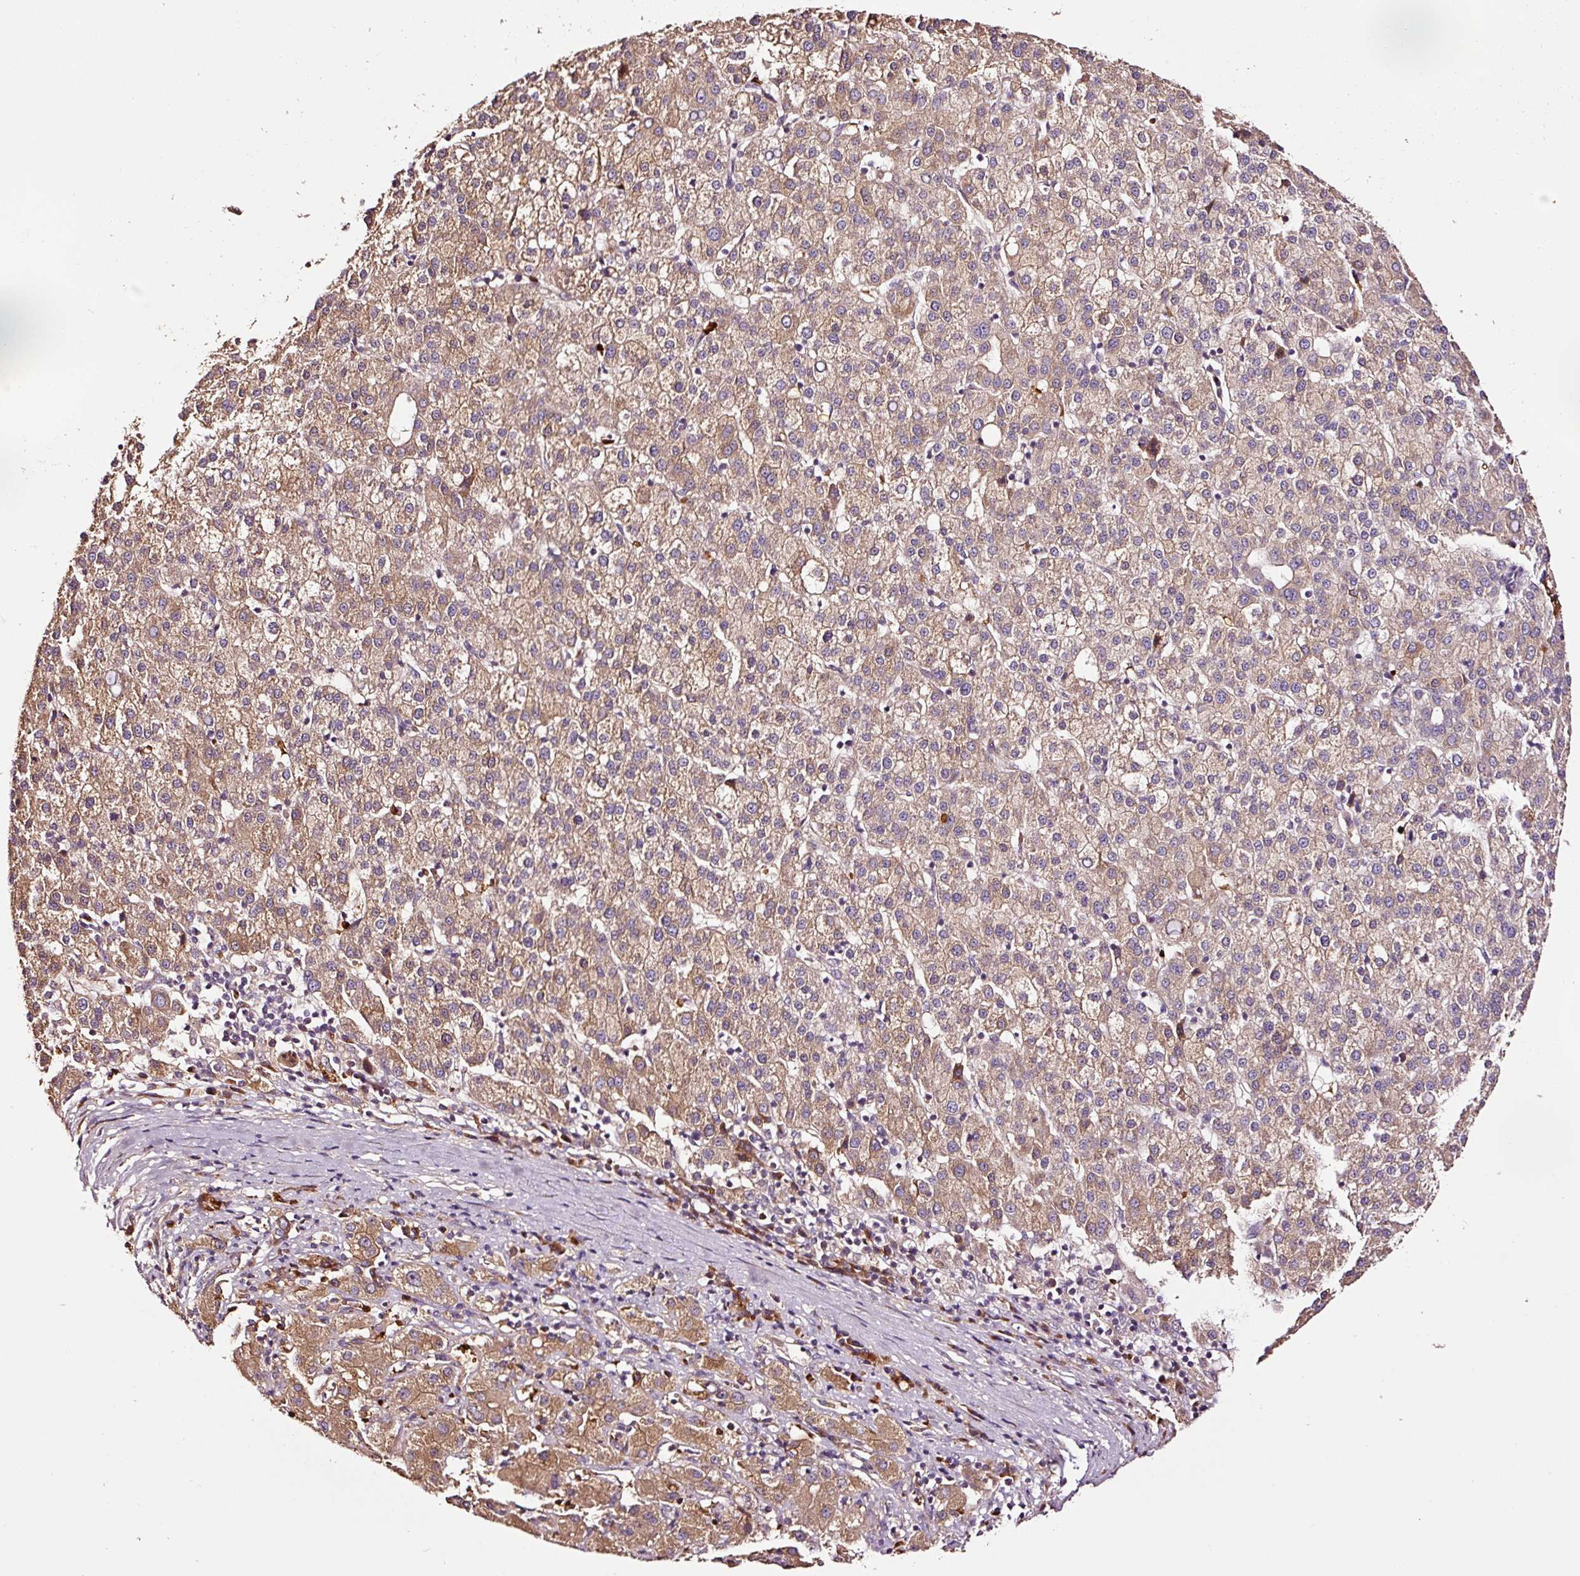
{"staining": {"intensity": "moderate", "quantity": ">75%", "location": "cytoplasmic/membranous"}, "tissue": "liver cancer", "cell_type": "Tumor cells", "image_type": "cancer", "snomed": [{"axis": "morphology", "description": "Carcinoma, Hepatocellular, NOS"}, {"axis": "topography", "description": "Liver"}], "caption": "Hepatocellular carcinoma (liver) tissue exhibits moderate cytoplasmic/membranous positivity in about >75% of tumor cells", "gene": "PGLYRP2", "patient": {"sex": "female", "age": 58}}